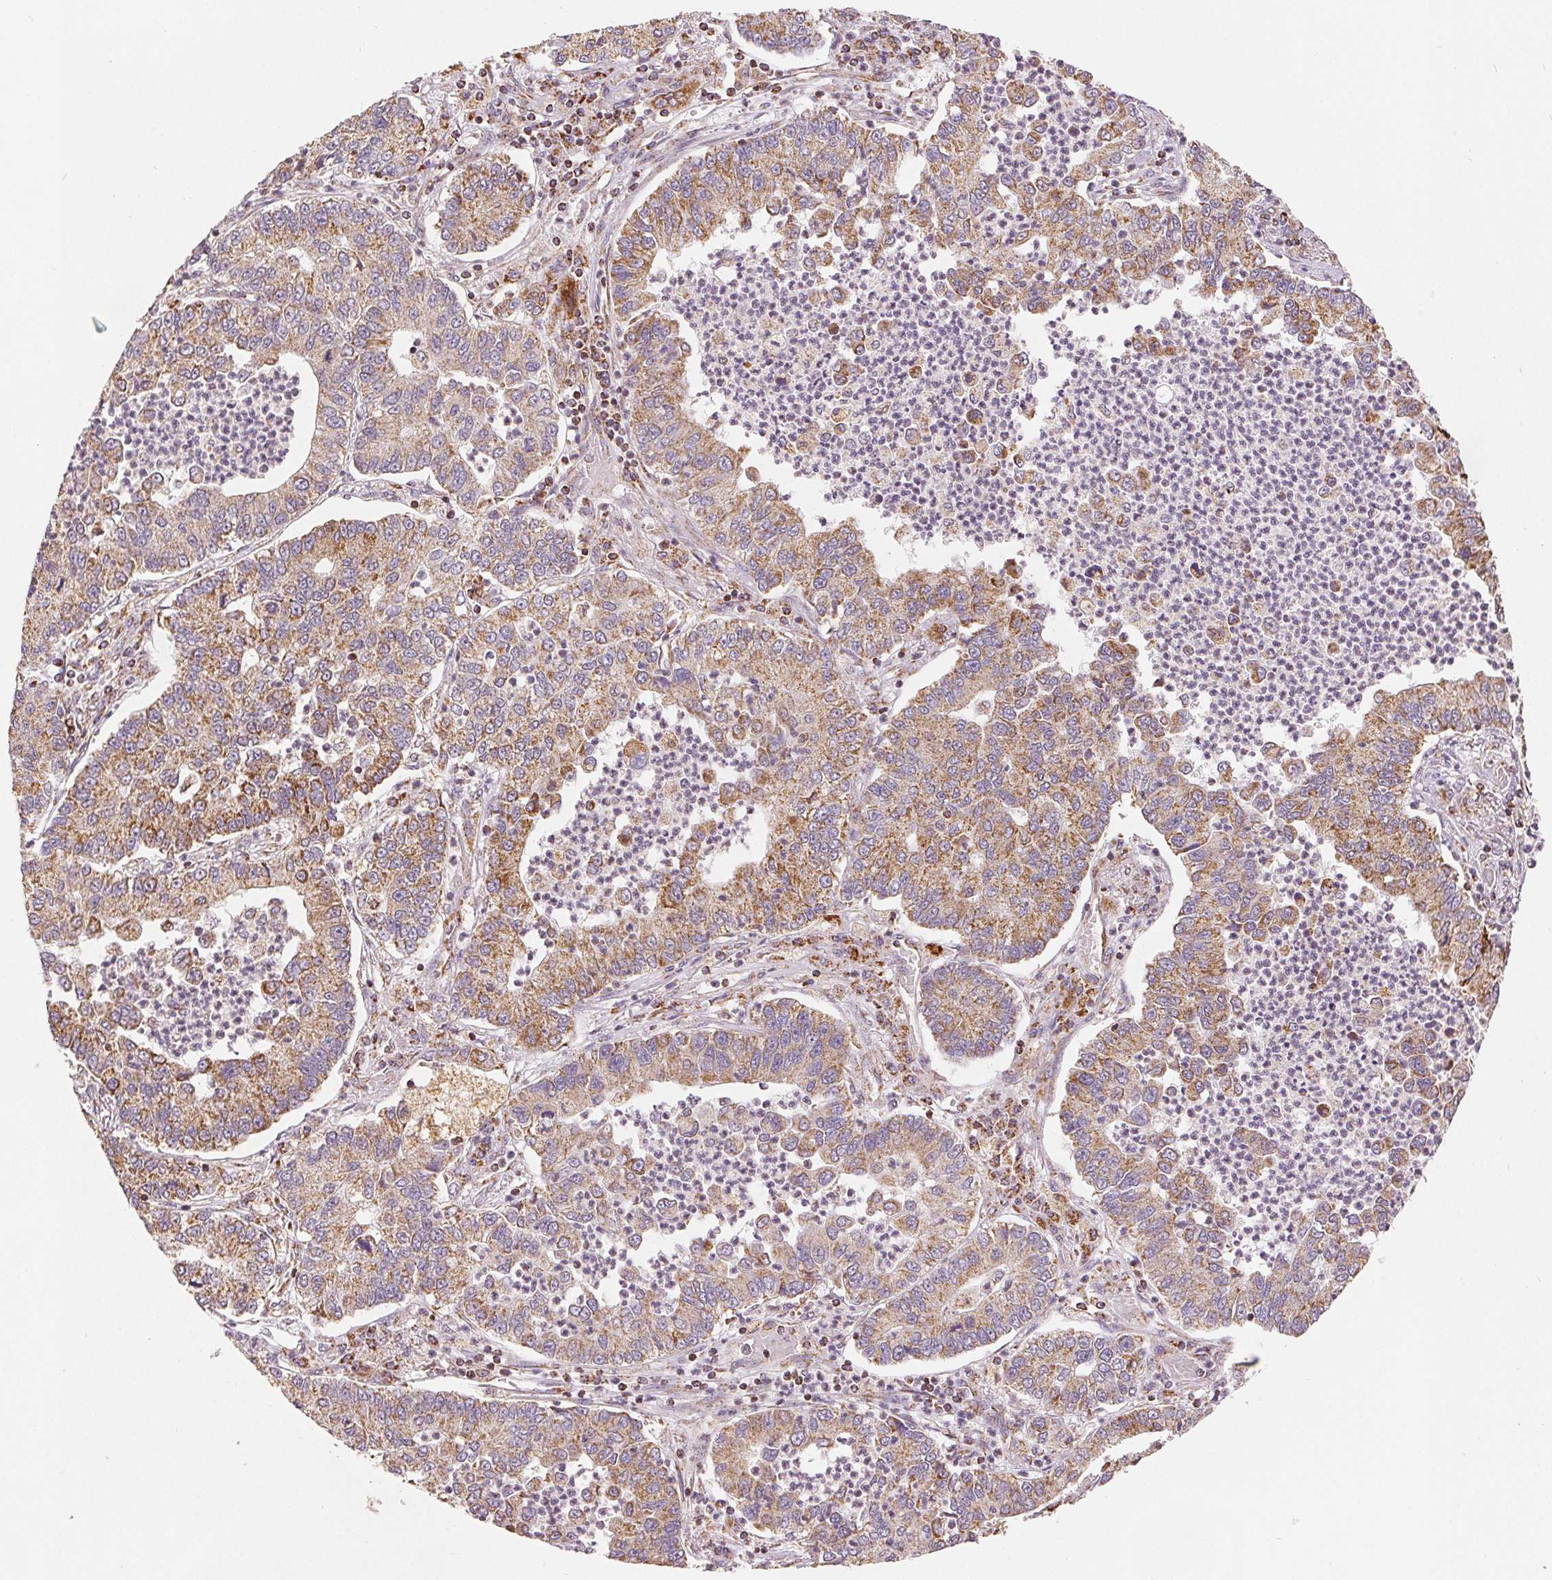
{"staining": {"intensity": "moderate", "quantity": ">75%", "location": "cytoplasmic/membranous"}, "tissue": "lung cancer", "cell_type": "Tumor cells", "image_type": "cancer", "snomed": [{"axis": "morphology", "description": "Adenocarcinoma, NOS"}, {"axis": "topography", "description": "Lung"}], "caption": "Lung cancer stained with DAB immunohistochemistry (IHC) displays medium levels of moderate cytoplasmic/membranous staining in about >75% of tumor cells. The staining is performed using DAB (3,3'-diaminobenzidine) brown chromogen to label protein expression. The nuclei are counter-stained blue using hematoxylin.", "gene": "SDHB", "patient": {"sex": "female", "age": 57}}